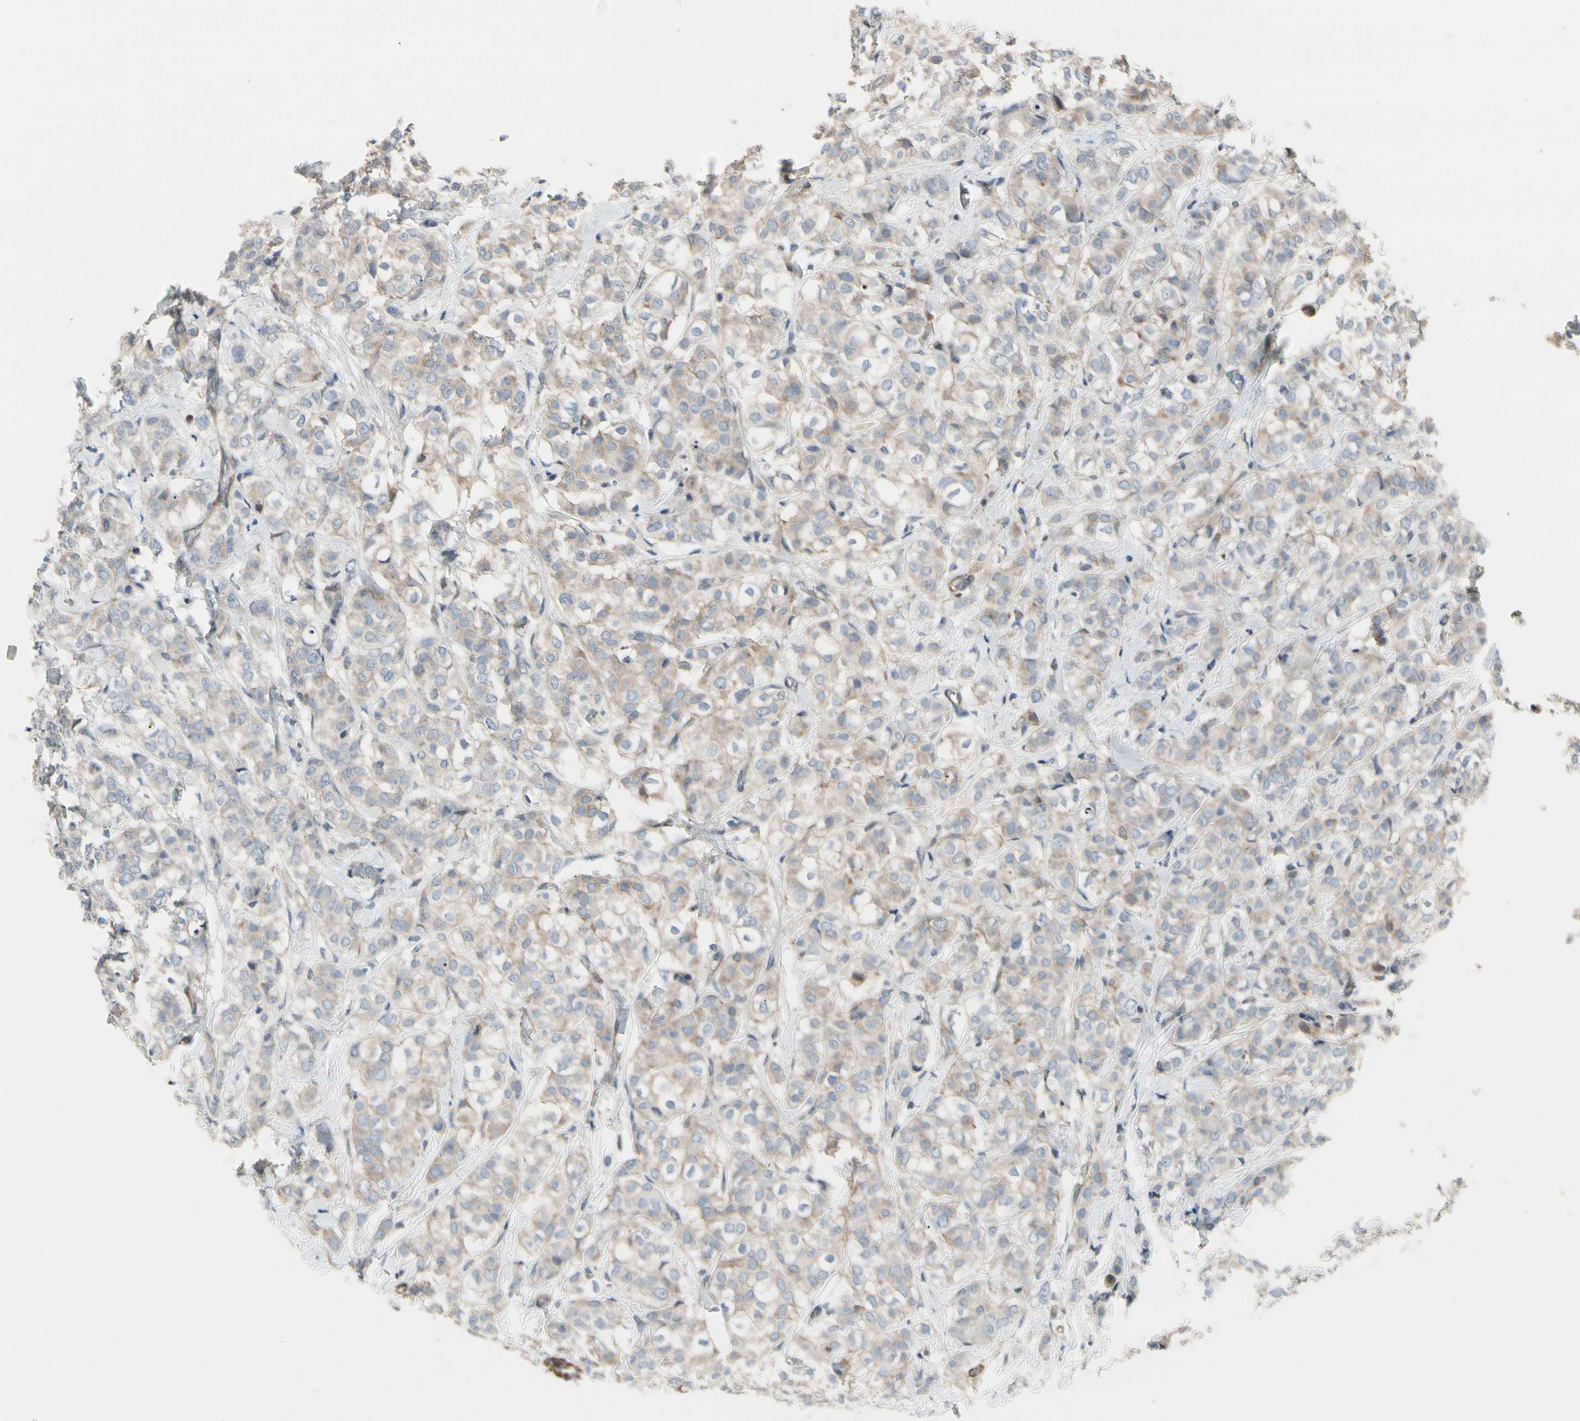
{"staining": {"intensity": "weak", "quantity": ">75%", "location": "cytoplasmic/membranous"}, "tissue": "breast cancer", "cell_type": "Tumor cells", "image_type": "cancer", "snomed": [{"axis": "morphology", "description": "Lobular carcinoma"}, {"axis": "topography", "description": "Breast"}], "caption": "This image reveals breast cancer (lobular carcinoma) stained with immunohistochemistry (IHC) to label a protein in brown. The cytoplasmic/membranous of tumor cells show weak positivity for the protein. Nuclei are counter-stained blue.", "gene": "TPM1", "patient": {"sex": "female", "age": 60}}